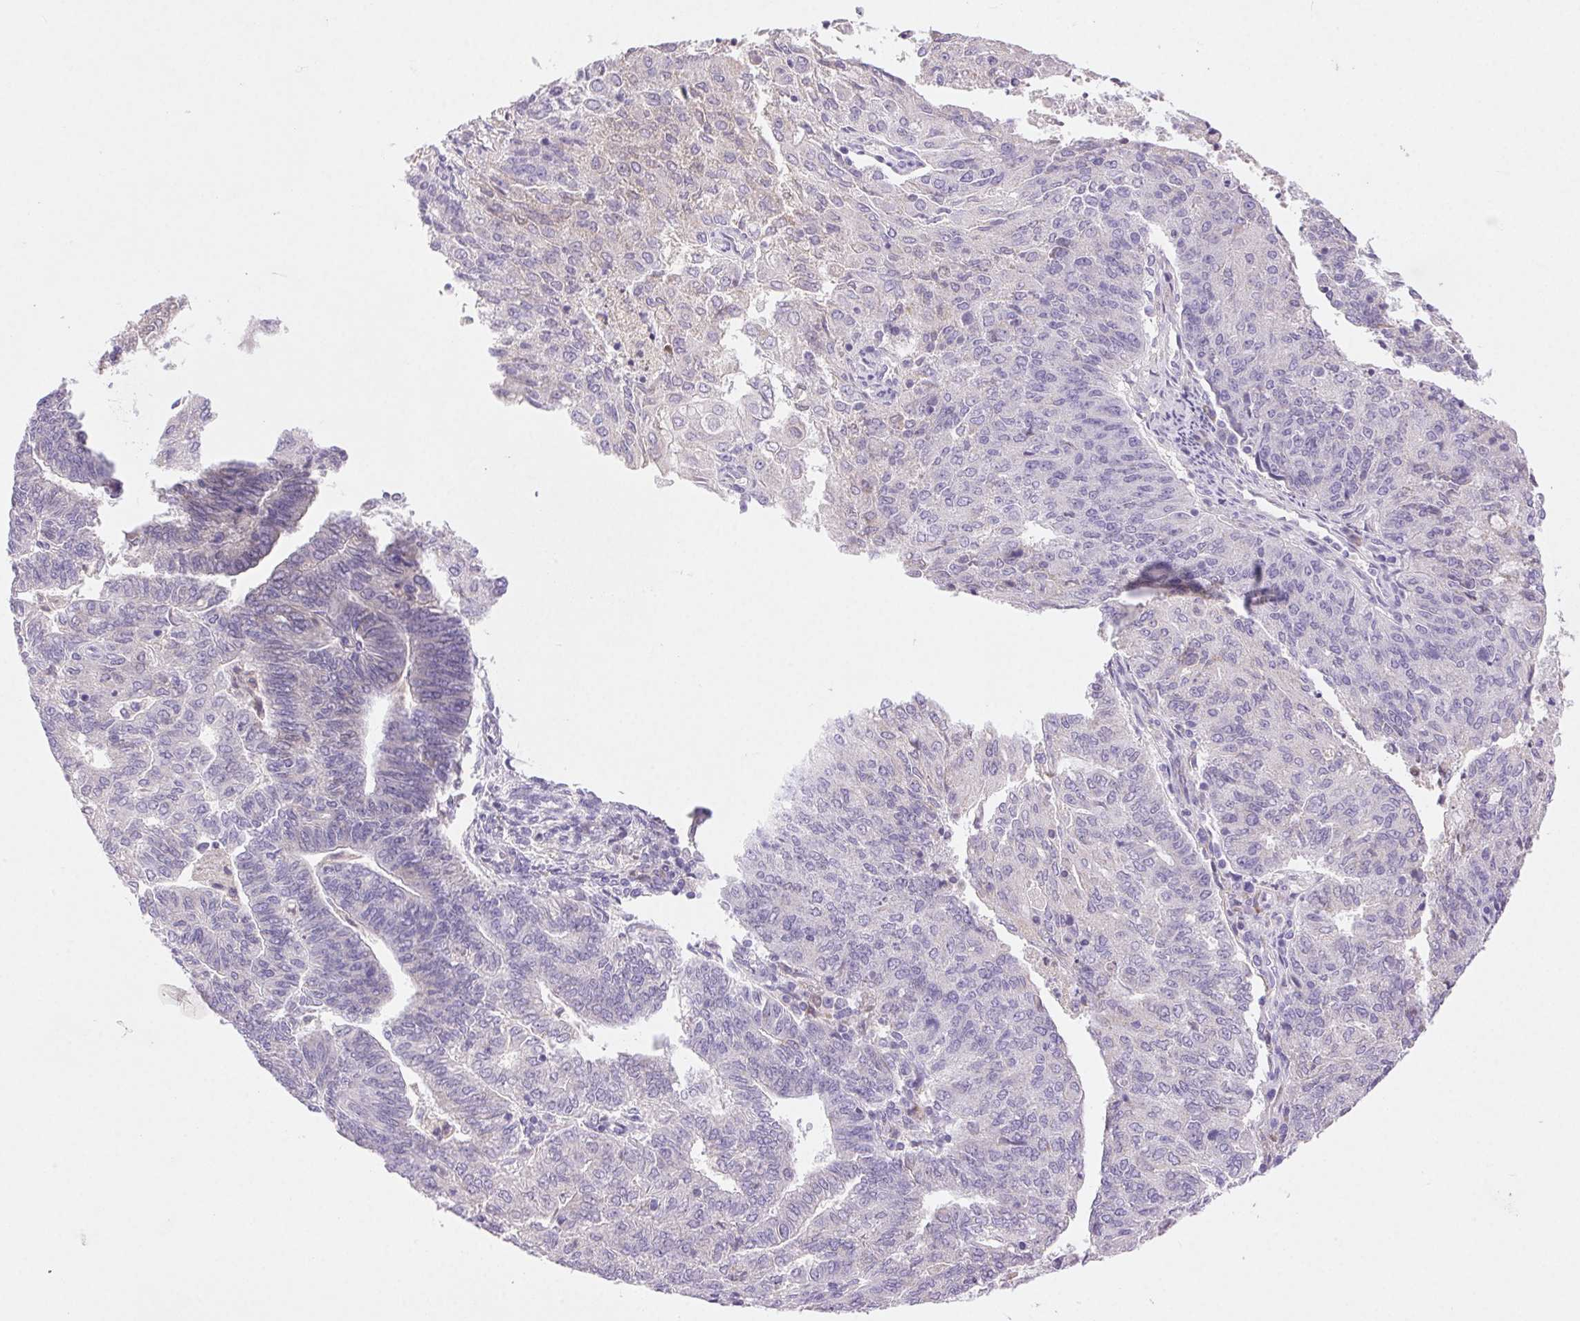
{"staining": {"intensity": "negative", "quantity": "none", "location": "none"}, "tissue": "endometrial cancer", "cell_type": "Tumor cells", "image_type": "cancer", "snomed": [{"axis": "morphology", "description": "Adenocarcinoma, NOS"}, {"axis": "topography", "description": "Endometrium"}], "caption": "Tumor cells are negative for protein expression in human endometrial adenocarcinoma.", "gene": "ARHGAP11B", "patient": {"sex": "female", "age": 82}}